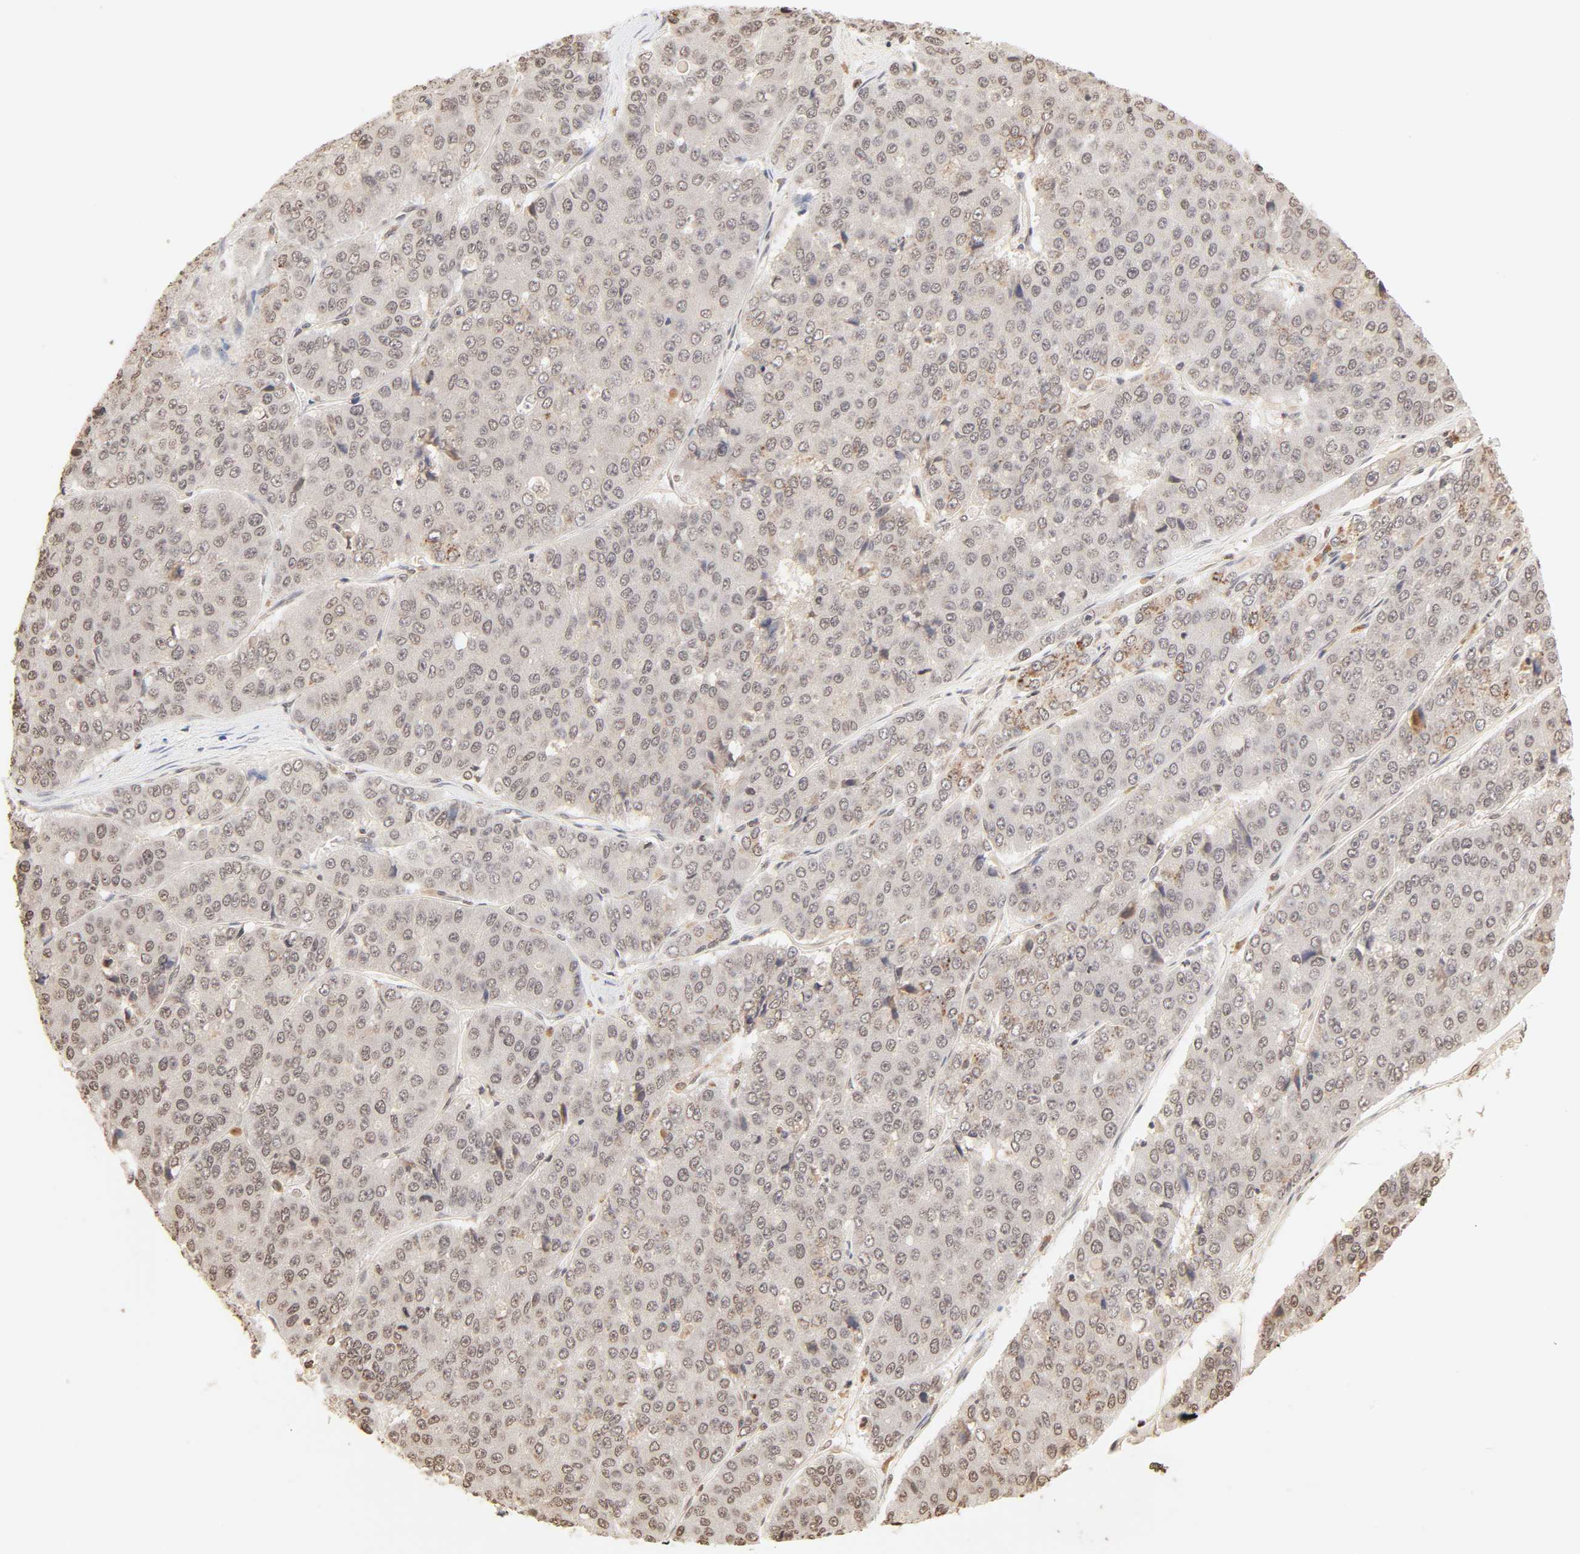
{"staining": {"intensity": "weak", "quantity": "25%-75%", "location": "cytoplasmic/membranous,nuclear"}, "tissue": "pancreatic cancer", "cell_type": "Tumor cells", "image_type": "cancer", "snomed": [{"axis": "morphology", "description": "Adenocarcinoma, NOS"}, {"axis": "topography", "description": "Pancreas"}], "caption": "Protein expression by immunohistochemistry exhibits weak cytoplasmic/membranous and nuclear expression in about 25%-75% of tumor cells in adenocarcinoma (pancreatic).", "gene": "TBL1X", "patient": {"sex": "male", "age": 50}}